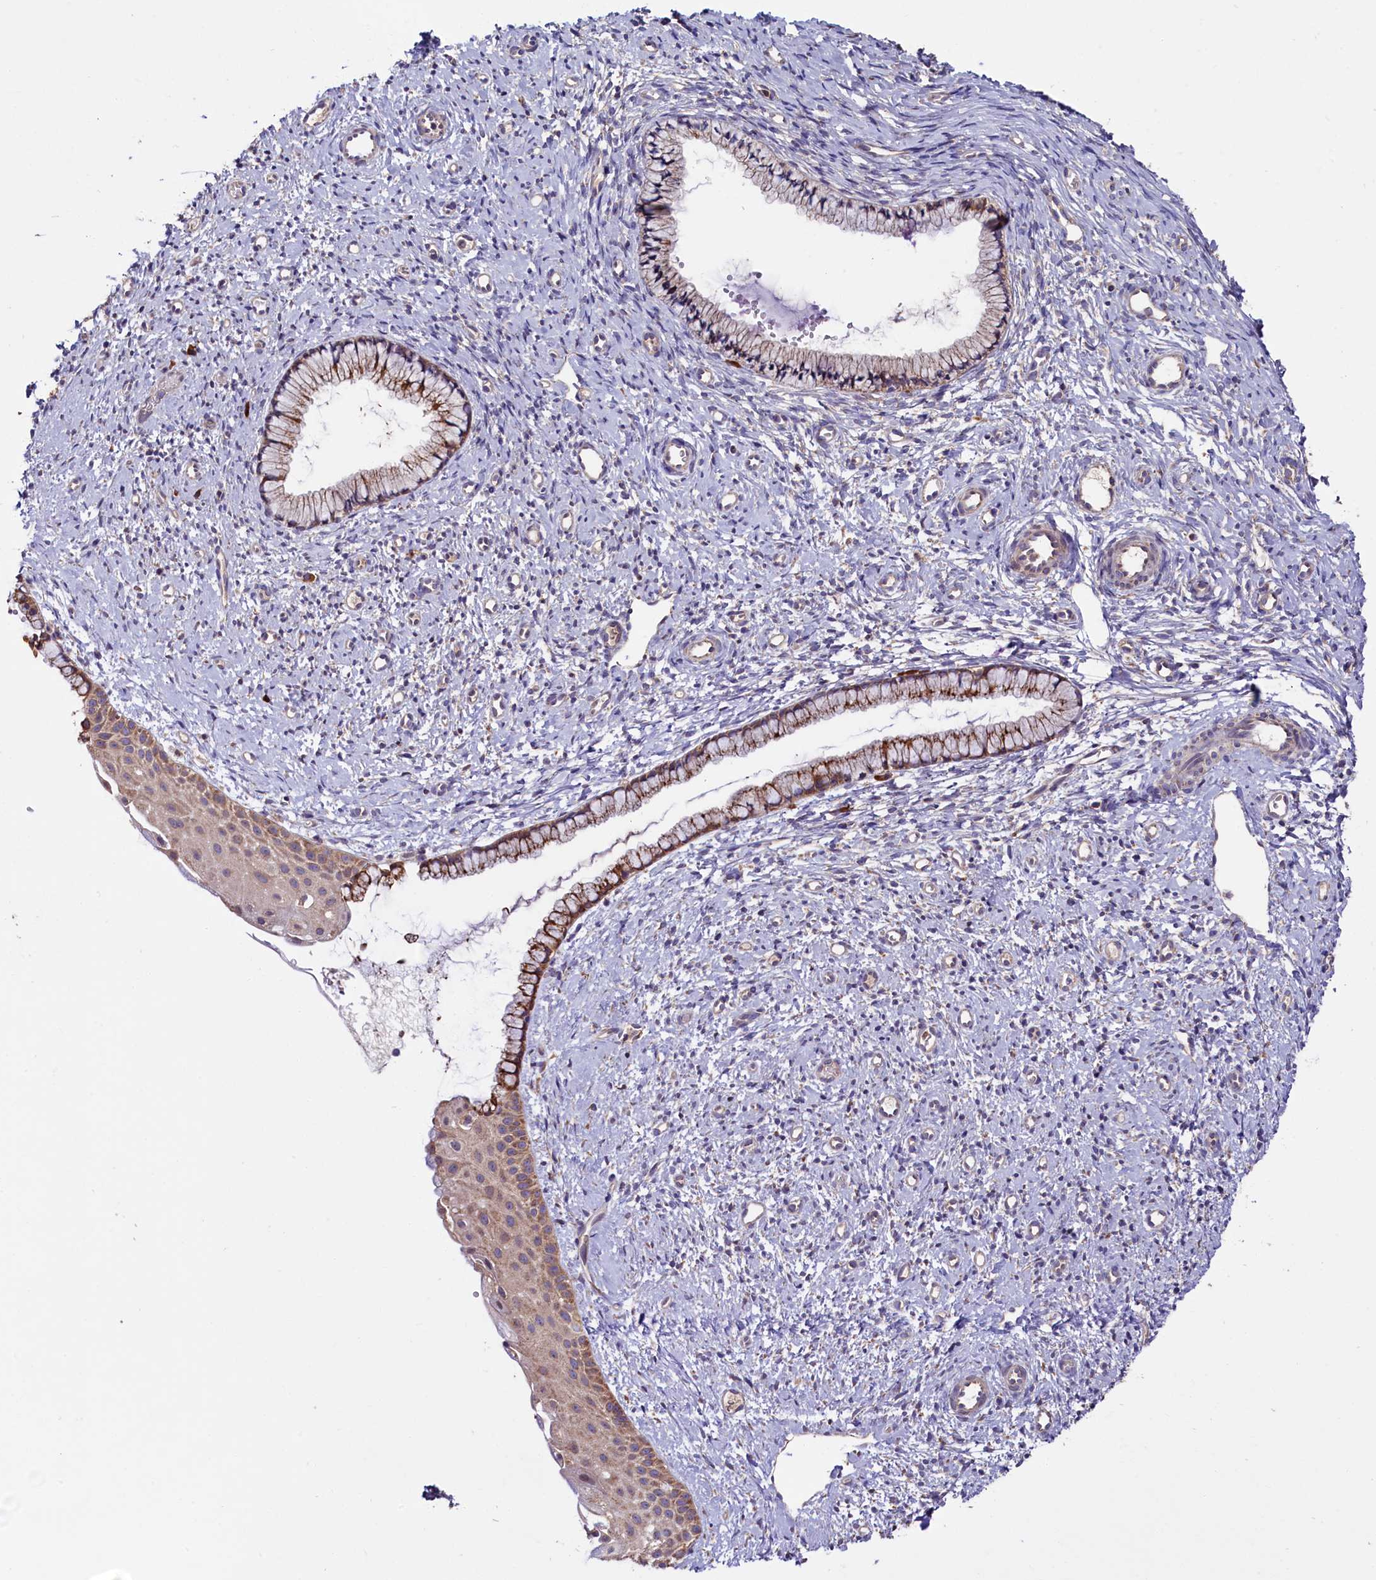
{"staining": {"intensity": "strong", "quantity": "25%-75%", "location": "cytoplasmic/membranous"}, "tissue": "cervix", "cell_type": "Glandular cells", "image_type": "normal", "snomed": [{"axis": "morphology", "description": "Normal tissue, NOS"}, {"axis": "topography", "description": "Cervix"}], "caption": "A high-resolution micrograph shows immunohistochemistry staining of benign cervix, which displays strong cytoplasmic/membranous positivity in approximately 25%-75% of glandular cells.", "gene": "ZSWIM1", "patient": {"sex": "female", "age": 57}}